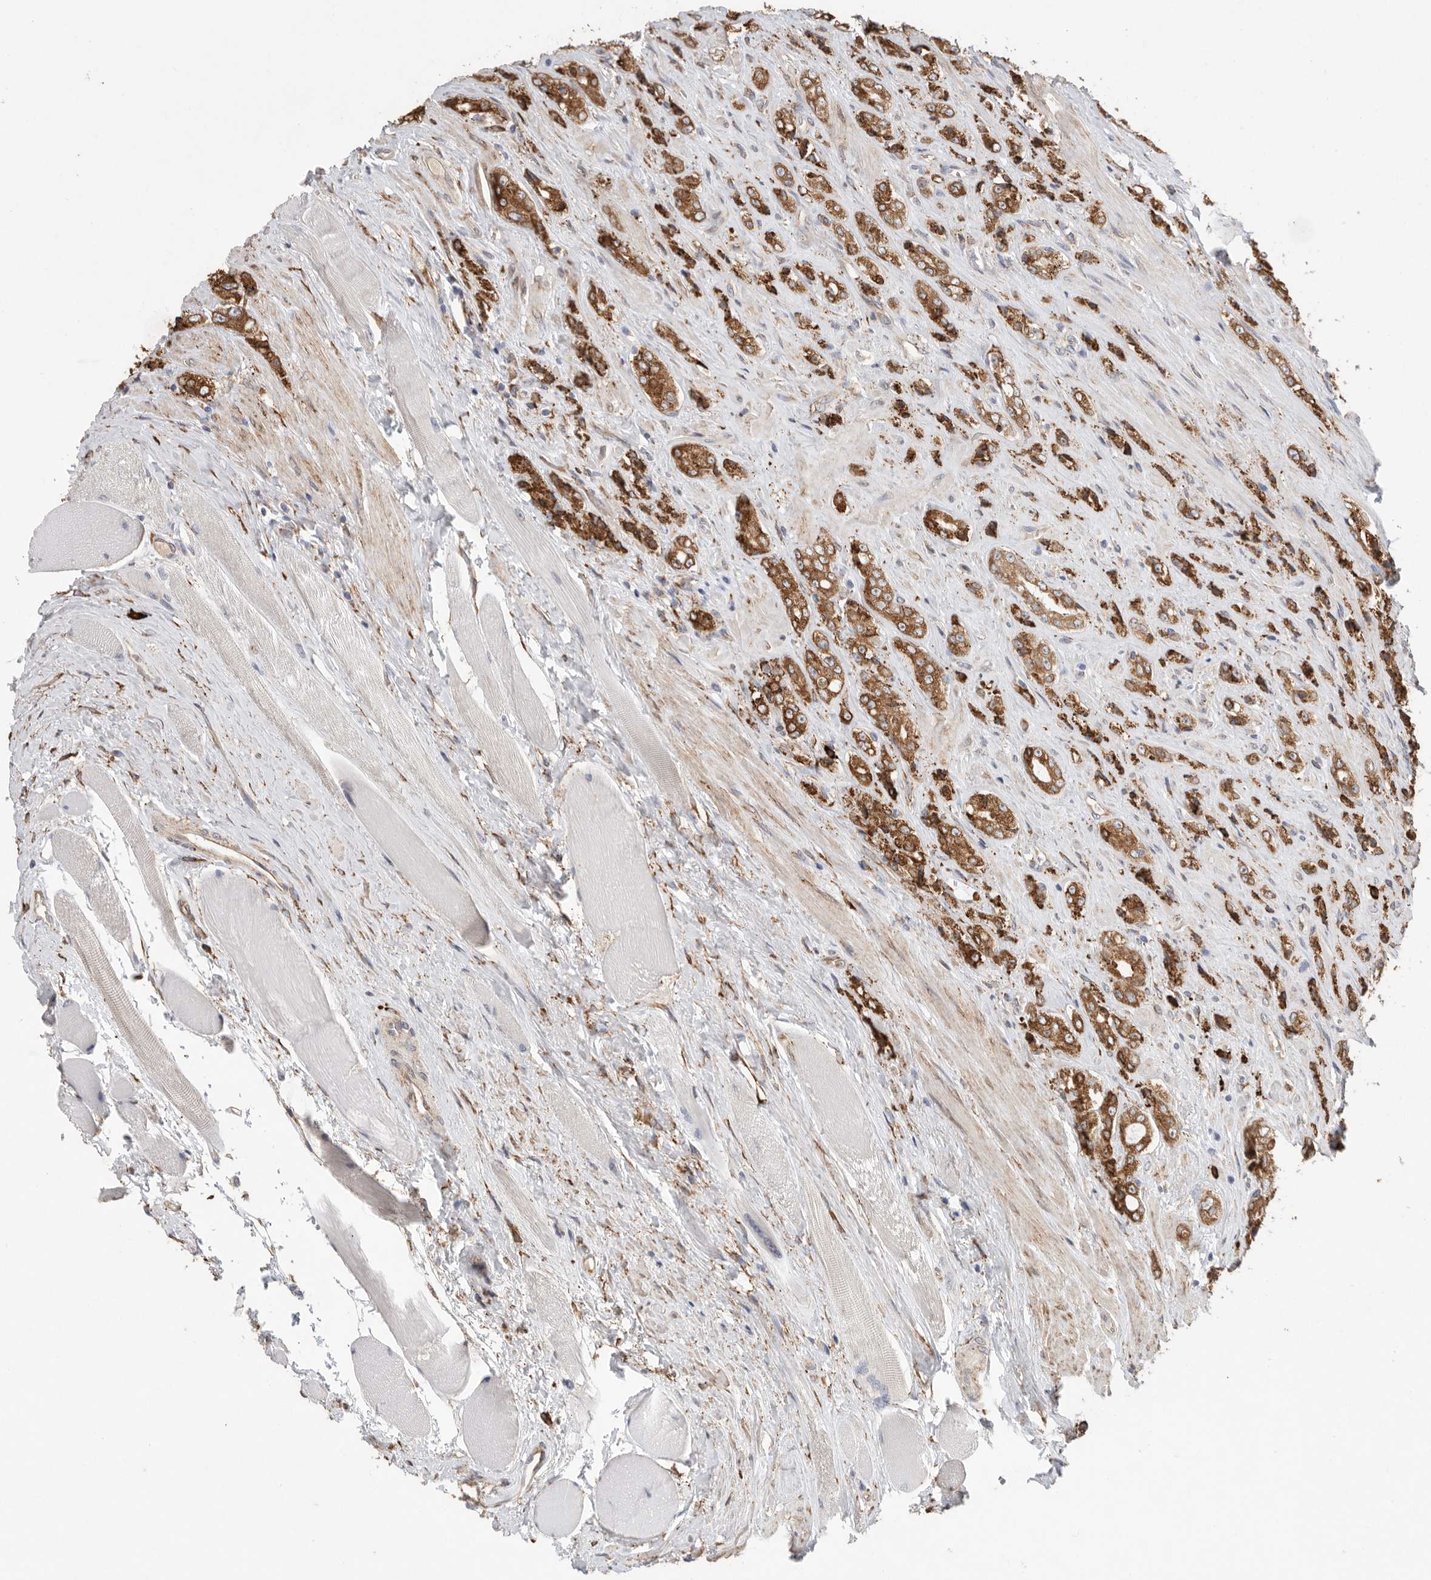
{"staining": {"intensity": "moderate", "quantity": ">75%", "location": "cytoplasmic/membranous"}, "tissue": "prostate cancer", "cell_type": "Tumor cells", "image_type": "cancer", "snomed": [{"axis": "morphology", "description": "Adenocarcinoma, High grade"}, {"axis": "topography", "description": "Prostate"}], "caption": "A brown stain labels moderate cytoplasmic/membranous expression of a protein in human adenocarcinoma (high-grade) (prostate) tumor cells.", "gene": "BLOC1S5", "patient": {"sex": "male", "age": 61}}